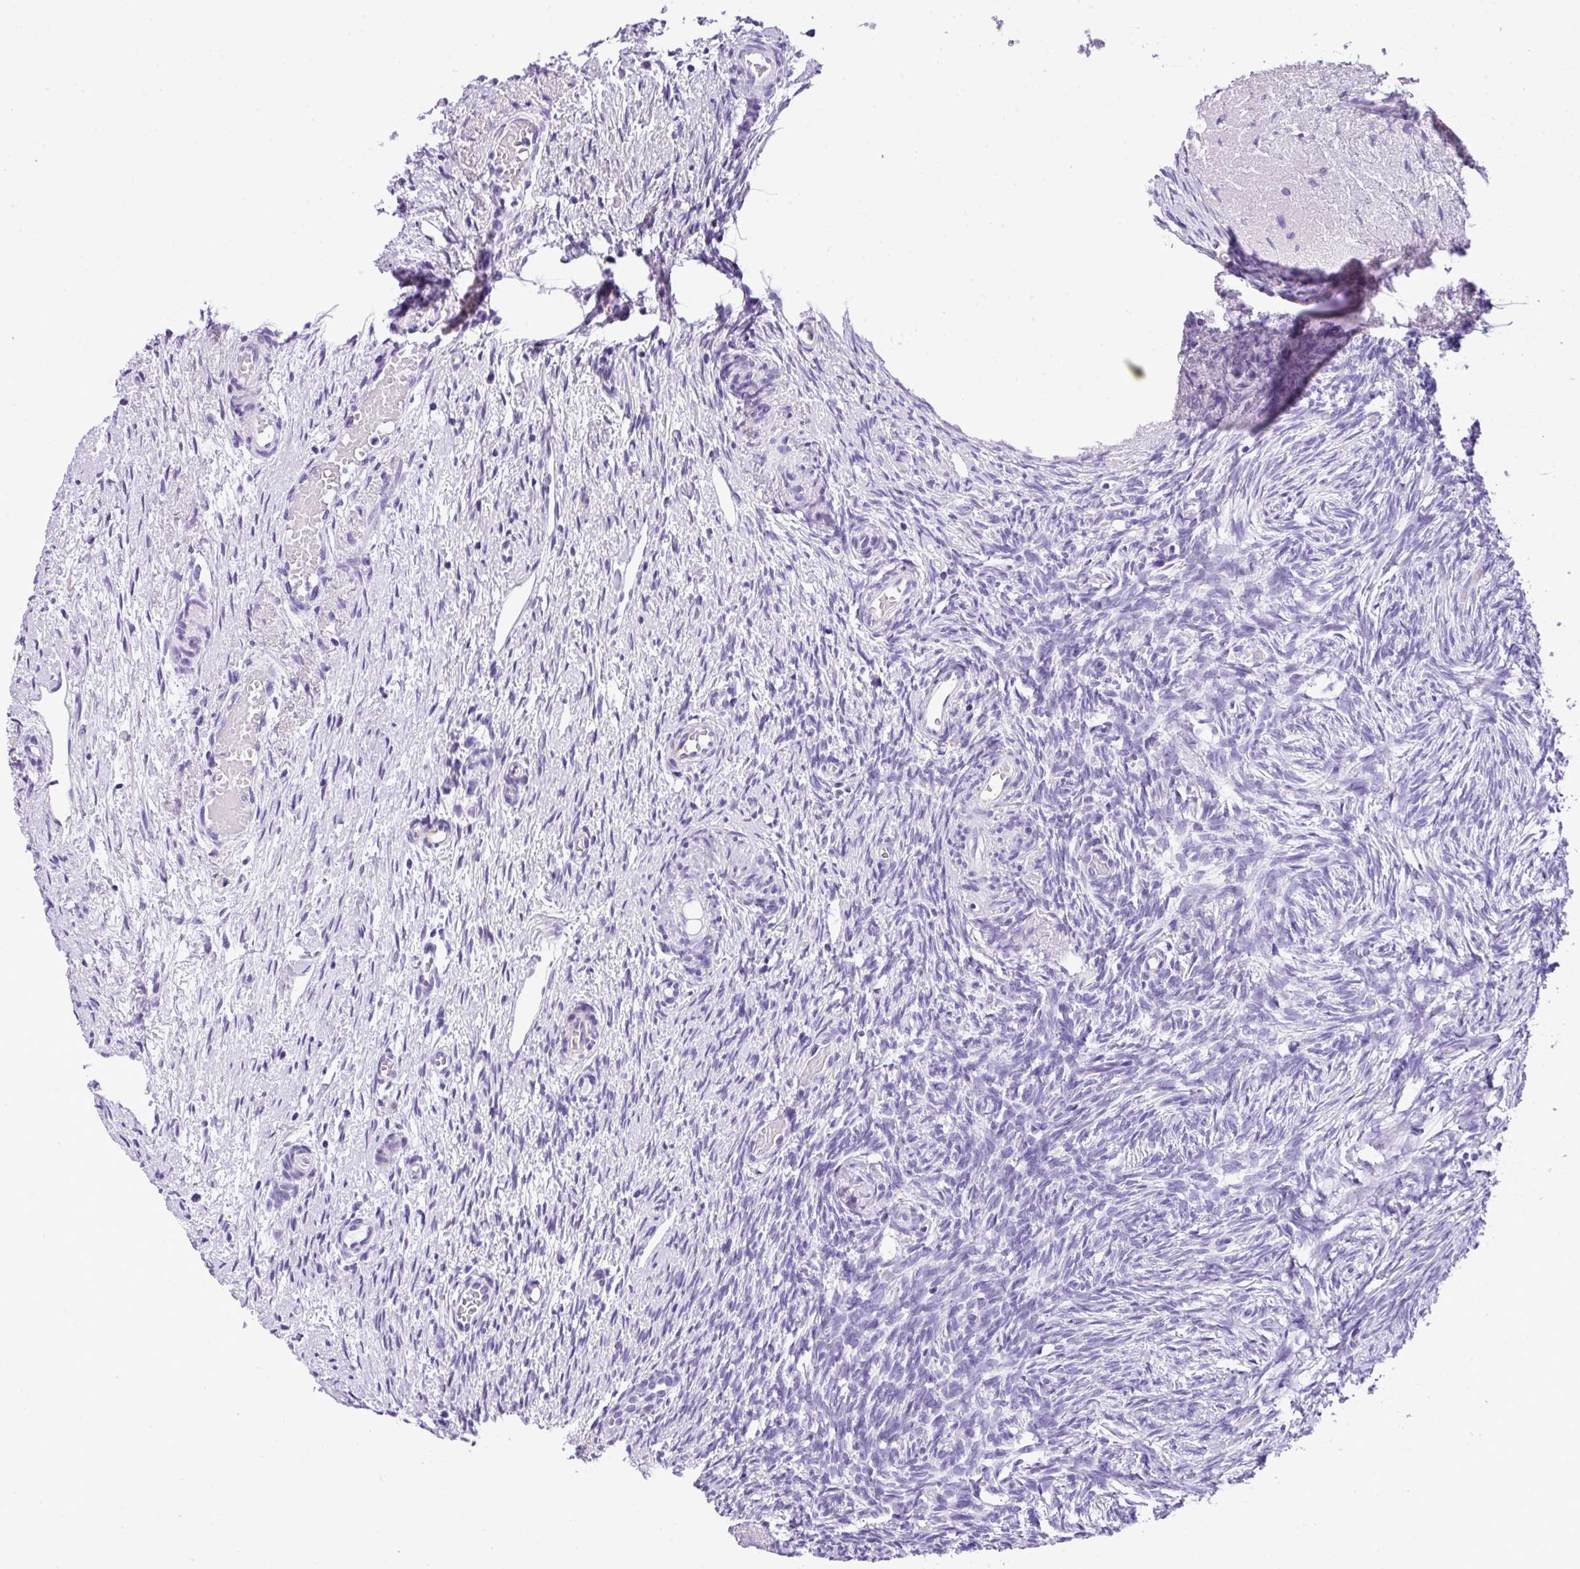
{"staining": {"intensity": "negative", "quantity": "none", "location": "none"}, "tissue": "ovary", "cell_type": "Ovarian stroma cells", "image_type": "normal", "snomed": [{"axis": "morphology", "description": "Normal tissue, NOS"}, {"axis": "topography", "description": "Ovary"}], "caption": "Benign ovary was stained to show a protein in brown. There is no significant expression in ovarian stroma cells. Brightfield microscopy of immunohistochemistry (IHC) stained with DAB (3,3'-diaminobenzidine) (brown) and hematoxylin (blue), captured at high magnification.", "gene": "MUC21", "patient": {"sex": "female", "age": 51}}